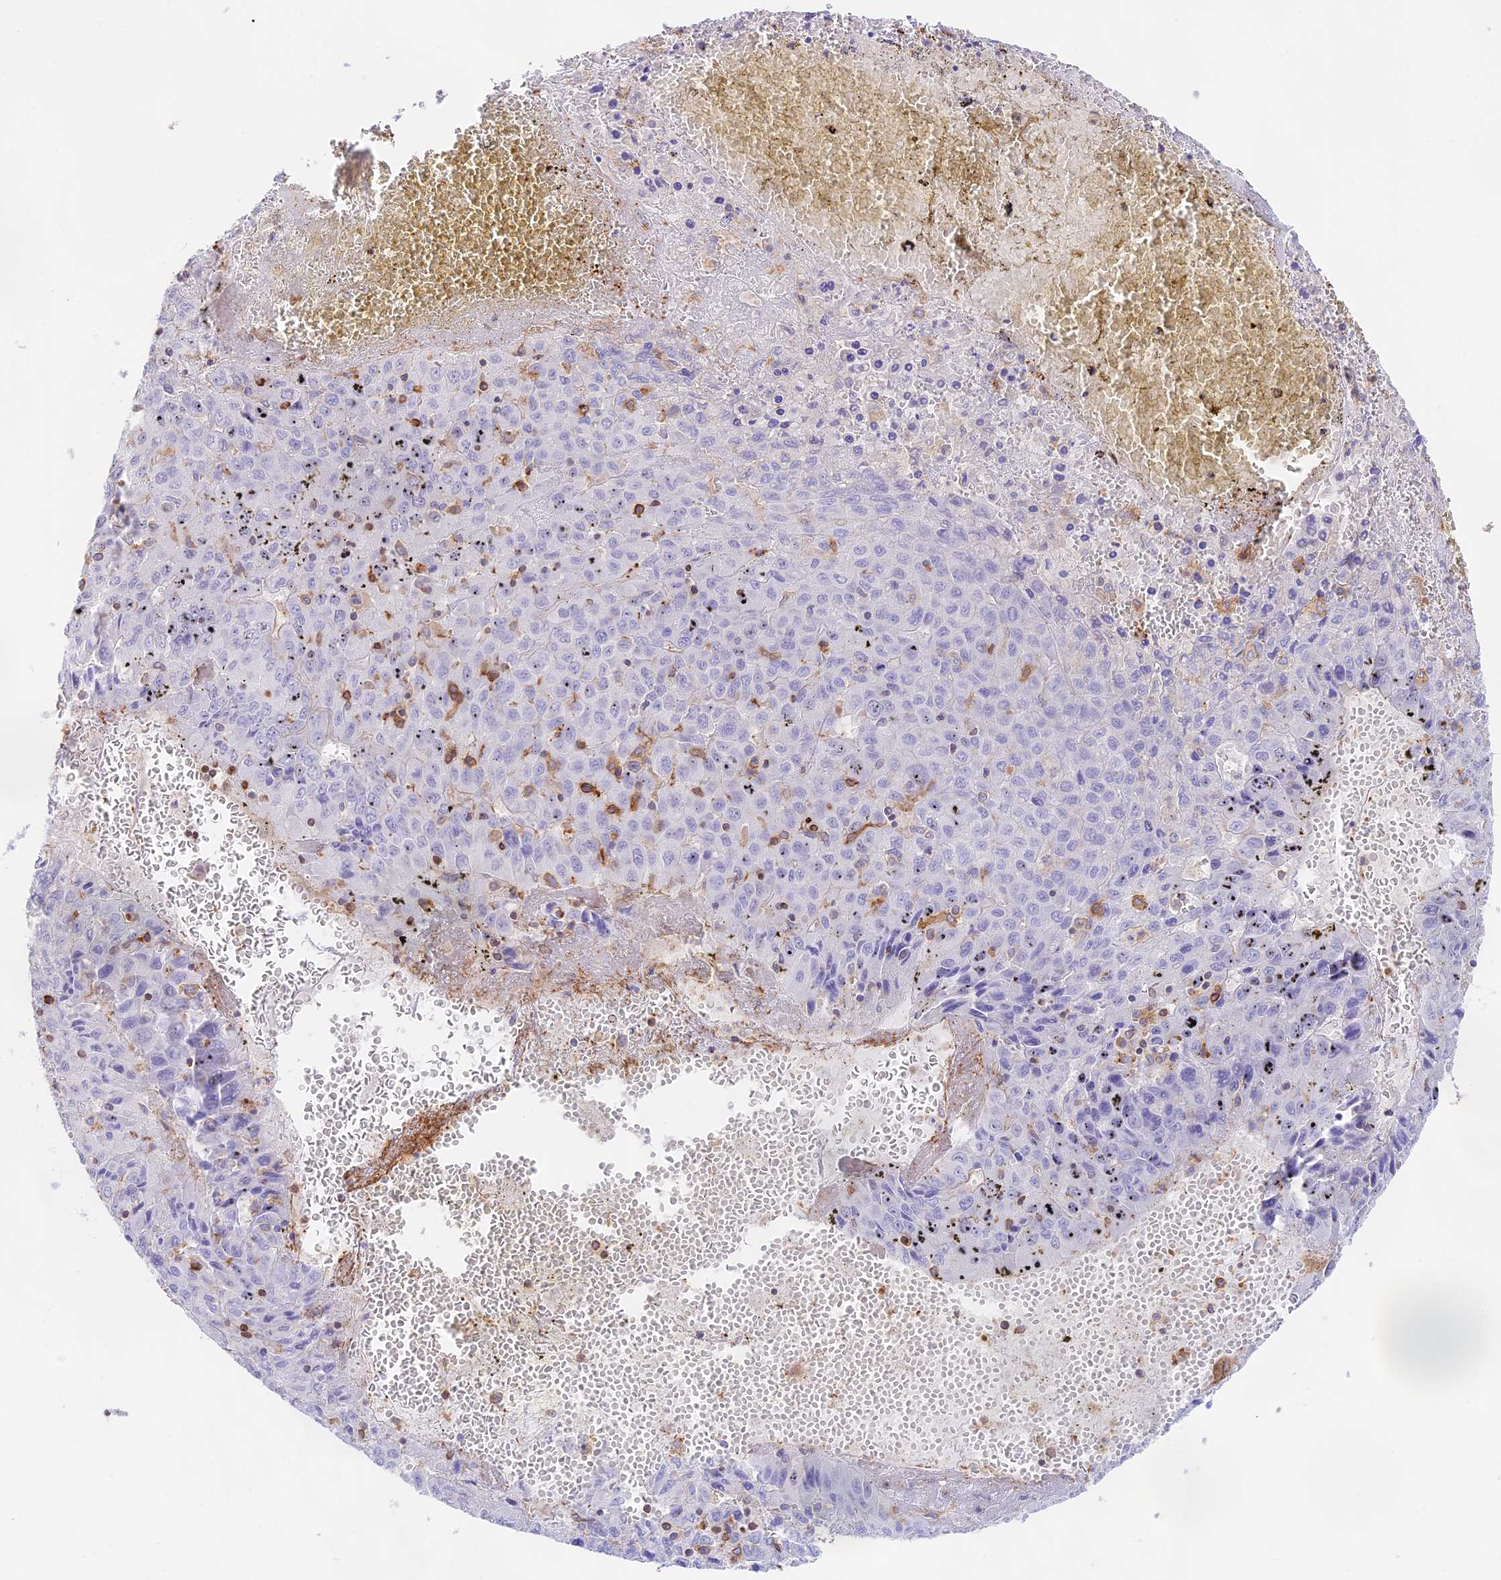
{"staining": {"intensity": "negative", "quantity": "none", "location": "none"}, "tissue": "liver cancer", "cell_type": "Tumor cells", "image_type": "cancer", "snomed": [{"axis": "morphology", "description": "Carcinoma, Hepatocellular, NOS"}, {"axis": "topography", "description": "Liver"}], "caption": "Human liver cancer stained for a protein using immunohistochemistry (IHC) reveals no staining in tumor cells.", "gene": "DENND1C", "patient": {"sex": "female", "age": 53}}